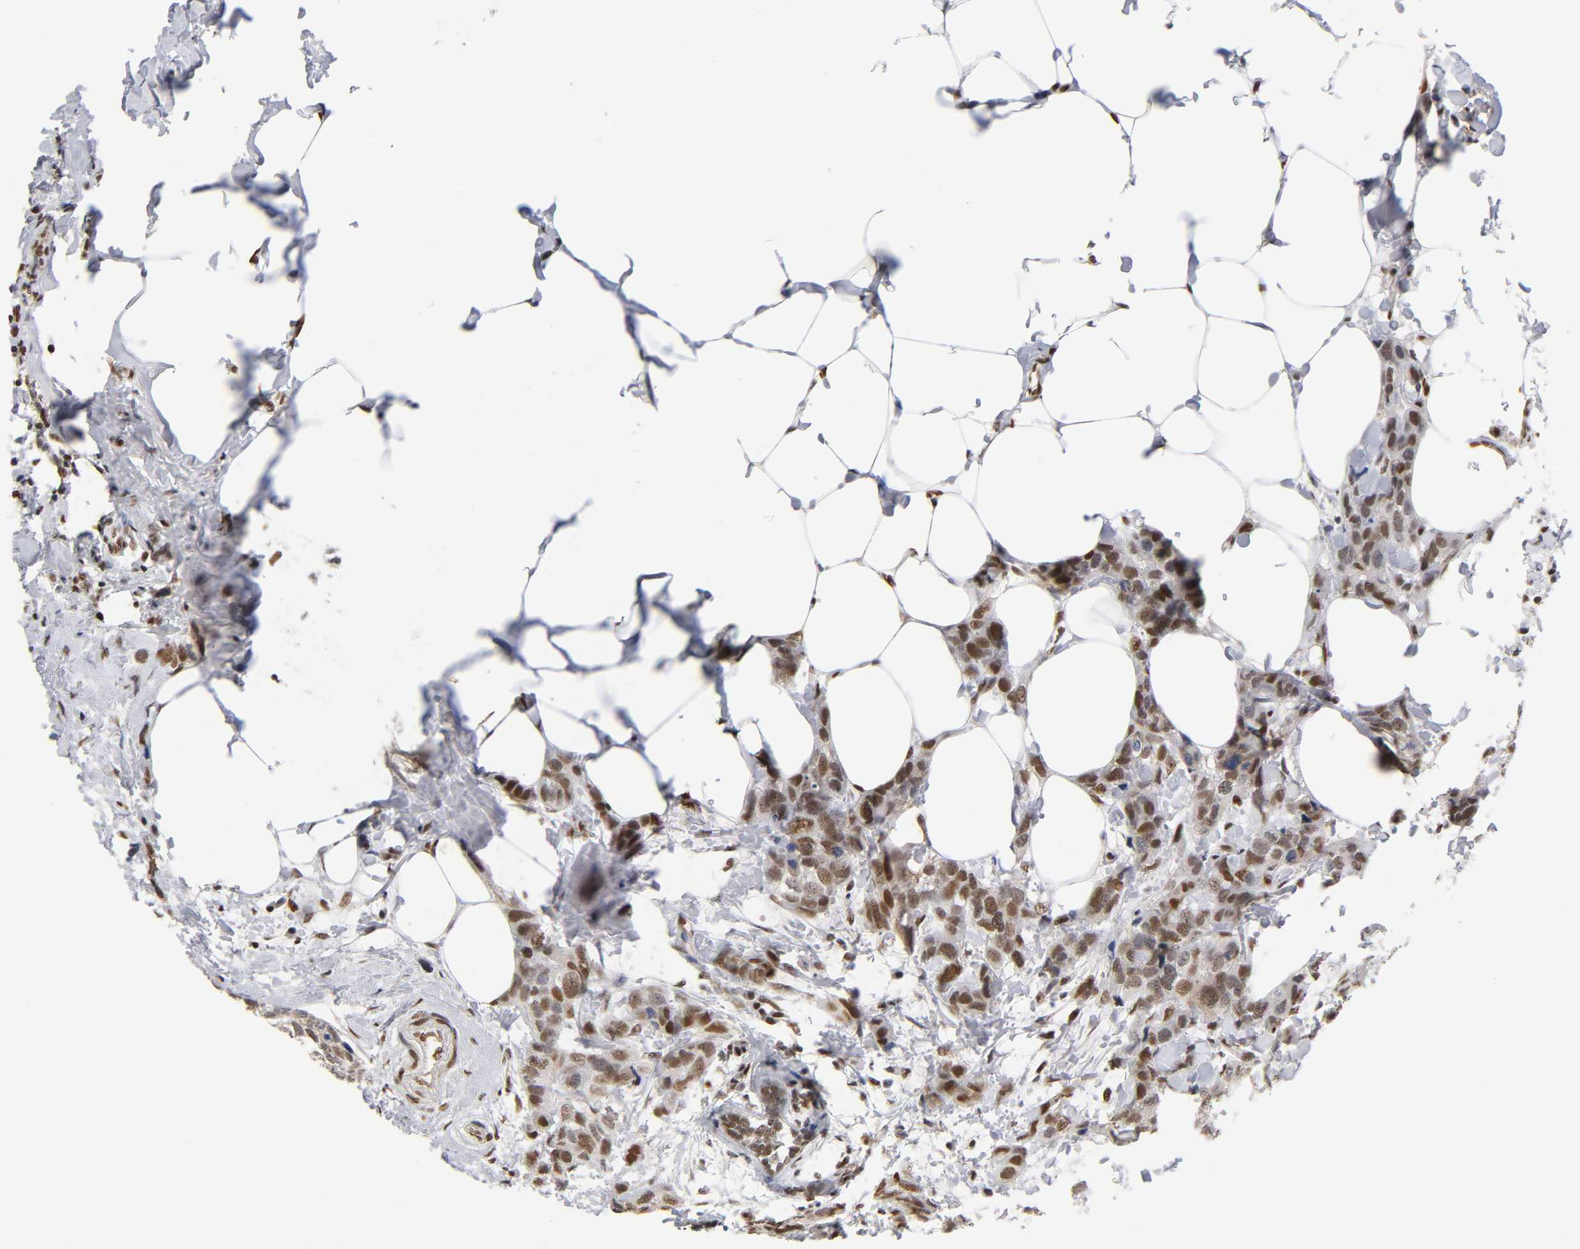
{"staining": {"intensity": "strong", "quantity": ">75%", "location": "nuclear"}, "tissue": "breast cancer", "cell_type": "Tumor cells", "image_type": "cancer", "snomed": [{"axis": "morphology", "description": "Normal tissue, NOS"}, {"axis": "morphology", "description": "Duct carcinoma"}, {"axis": "topography", "description": "Breast"}], "caption": "A high amount of strong nuclear expression is appreciated in approximately >75% of tumor cells in breast infiltrating ductal carcinoma tissue. (Brightfield microscopy of DAB IHC at high magnification).", "gene": "NR3C1", "patient": {"sex": "female", "age": 50}}